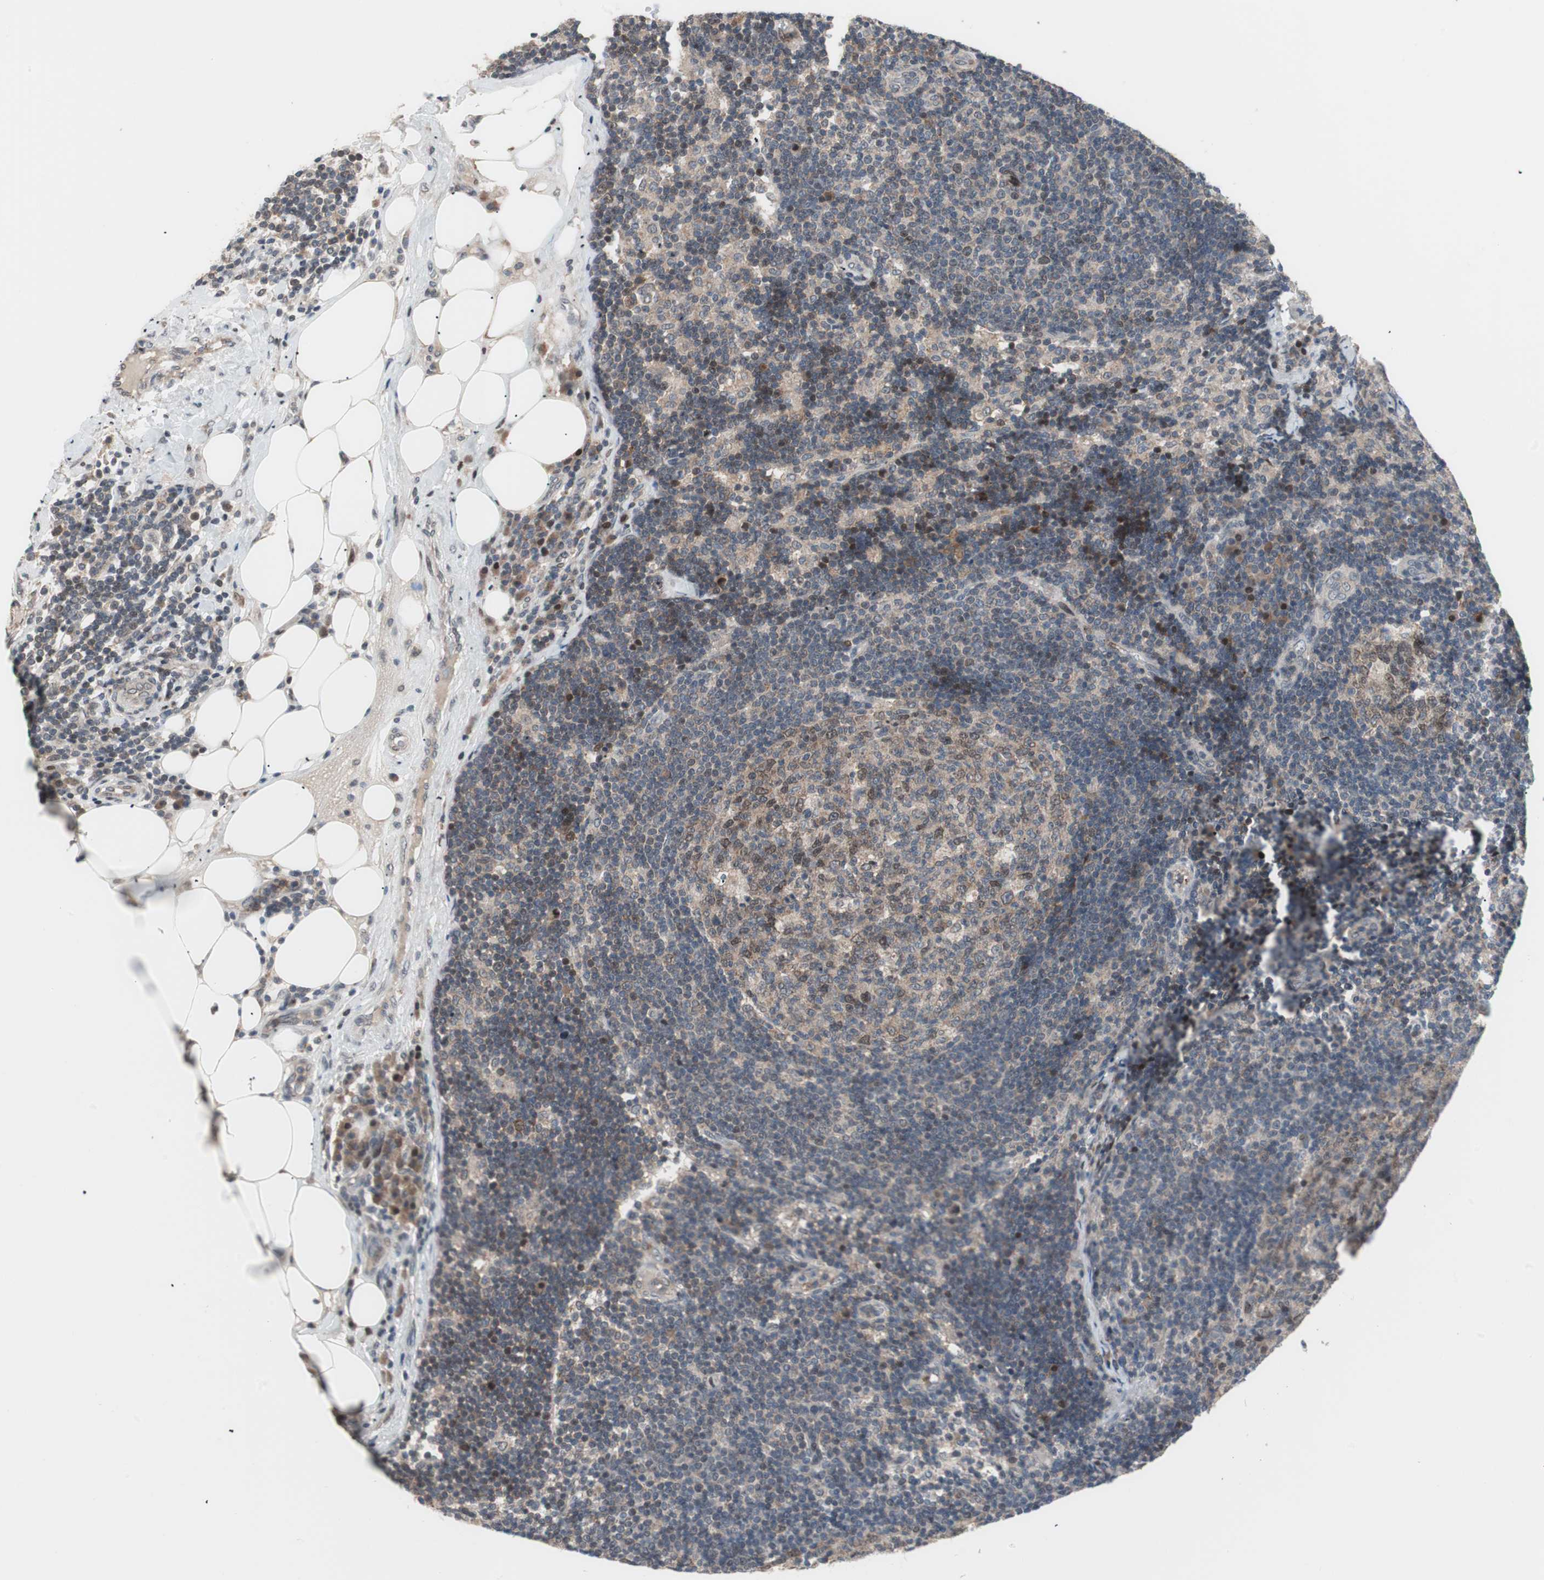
{"staining": {"intensity": "moderate", "quantity": ">75%", "location": "cytoplasmic/membranous,nuclear"}, "tissue": "lymph node", "cell_type": "Germinal center cells", "image_type": "normal", "snomed": [{"axis": "morphology", "description": "Normal tissue, NOS"}, {"axis": "morphology", "description": "Squamous cell carcinoma, metastatic, NOS"}, {"axis": "topography", "description": "Lymph node"}], "caption": "A brown stain labels moderate cytoplasmic/membranous,nuclear positivity of a protein in germinal center cells of normal human lymph node. (DAB (3,3'-diaminobenzidine) IHC, brown staining for protein, blue staining for nuclei).", "gene": "POLH", "patient": {"sex": "female", "age": 53}}